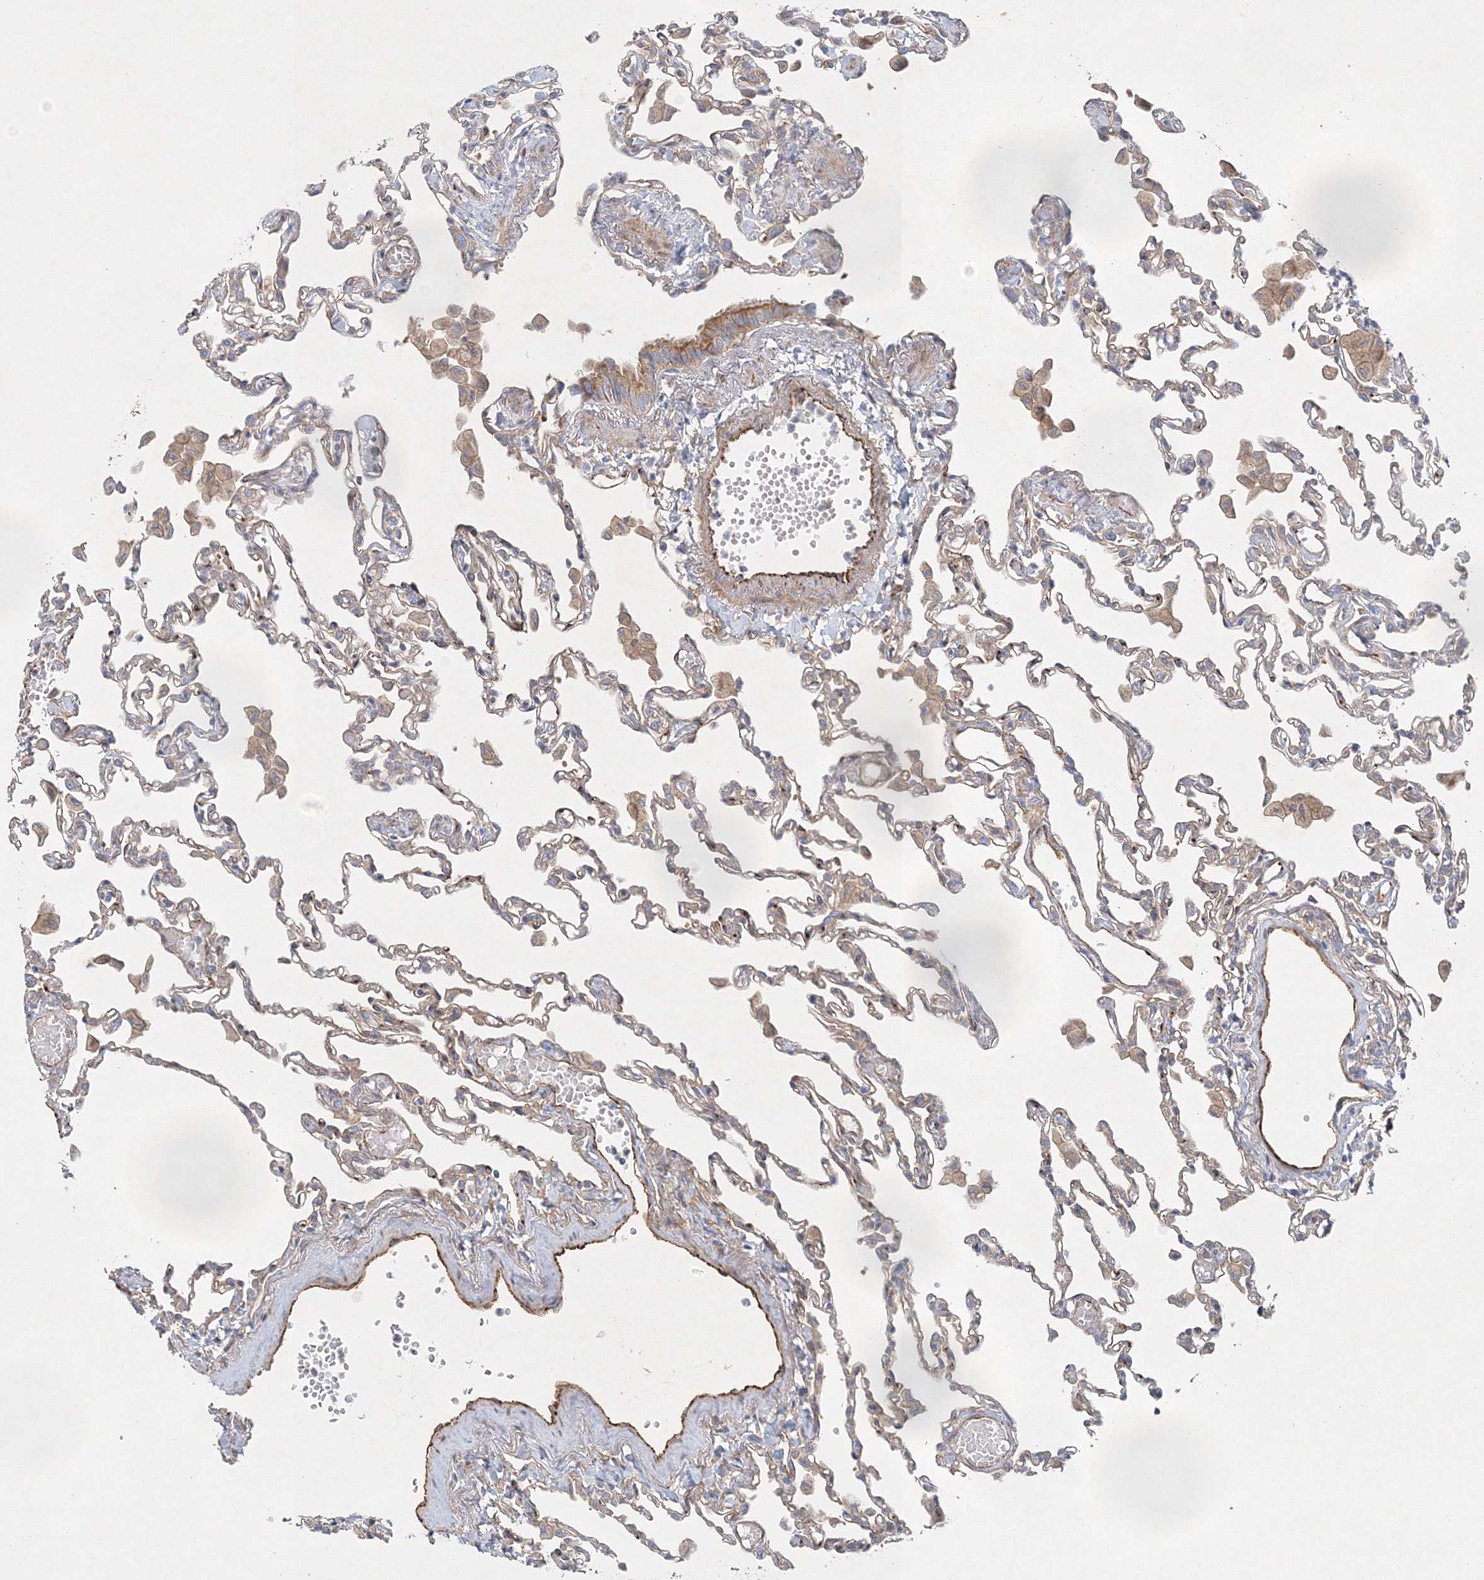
{"staining": {"intensity": "weak", "quantity": "25%-75%", "location": "cytoplasmic/membranous"}, "tissue": "lung", "cell_type": "Alveolar cells", "image_type": "normal", "snomed": [{"axis": "morphology", "description": "Normal tissue, NOS"}, {"axis": "topography", "description": "Bronchus"}, {"axis": "topography", "description": "Lung"}], "caption": "Brown immunohistochemical staining in benign lung shows weak cytoplasmic/membranous positivity in approximately 25%-75% of alveolar cells.", "gene": "ZFYVE16", "patient": {"sex": "female", "age": 49}}